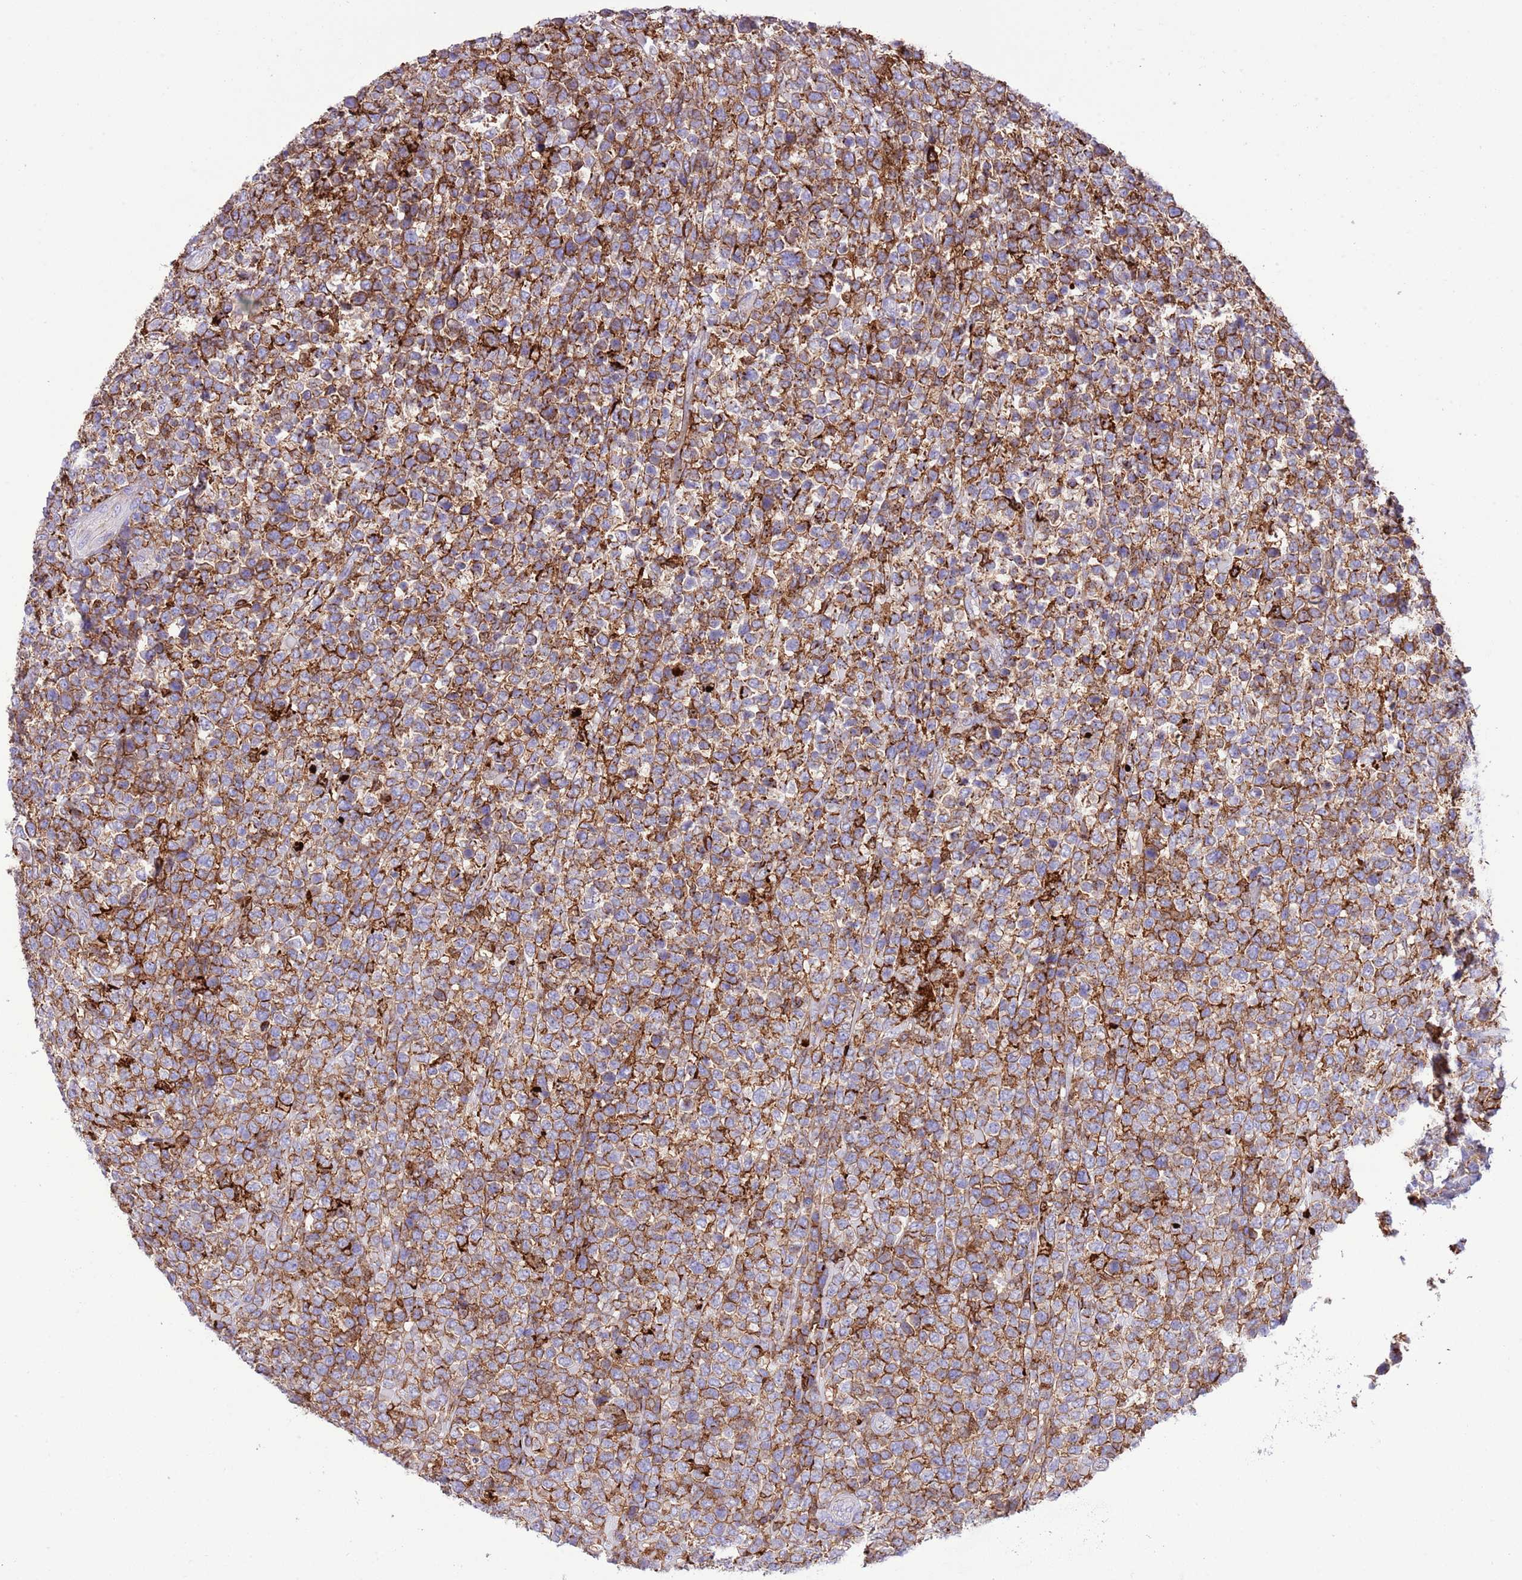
{"staining": {"intensity": "moderate", "quantity": ">75%", "location": "cytoplasmic/membranous"}, "tissue": "lymphoma", "cell_type": "Tumor cells", "image_type": "cancer", "snomed": [{"axis": "morphology", "description": "Malignant lymphoma, non-Hodgkin's type, High grade"}, {"axis": "topography", "description": "Soft tissue"}], "caption": "Brown immunohistochemical staining in human lymphoma exhibits moderate cytoplasmic/membranous expression in approximately >75% of tumor cells. The protein of interest is stained brown, and the nuclei are stained in blue (DAB (3,3'-diaminobenzidine) IHC with brightfield microscopy, high magnification).", "gene": "EFHD2", "patient": {"sex": "female", "age": 56}}